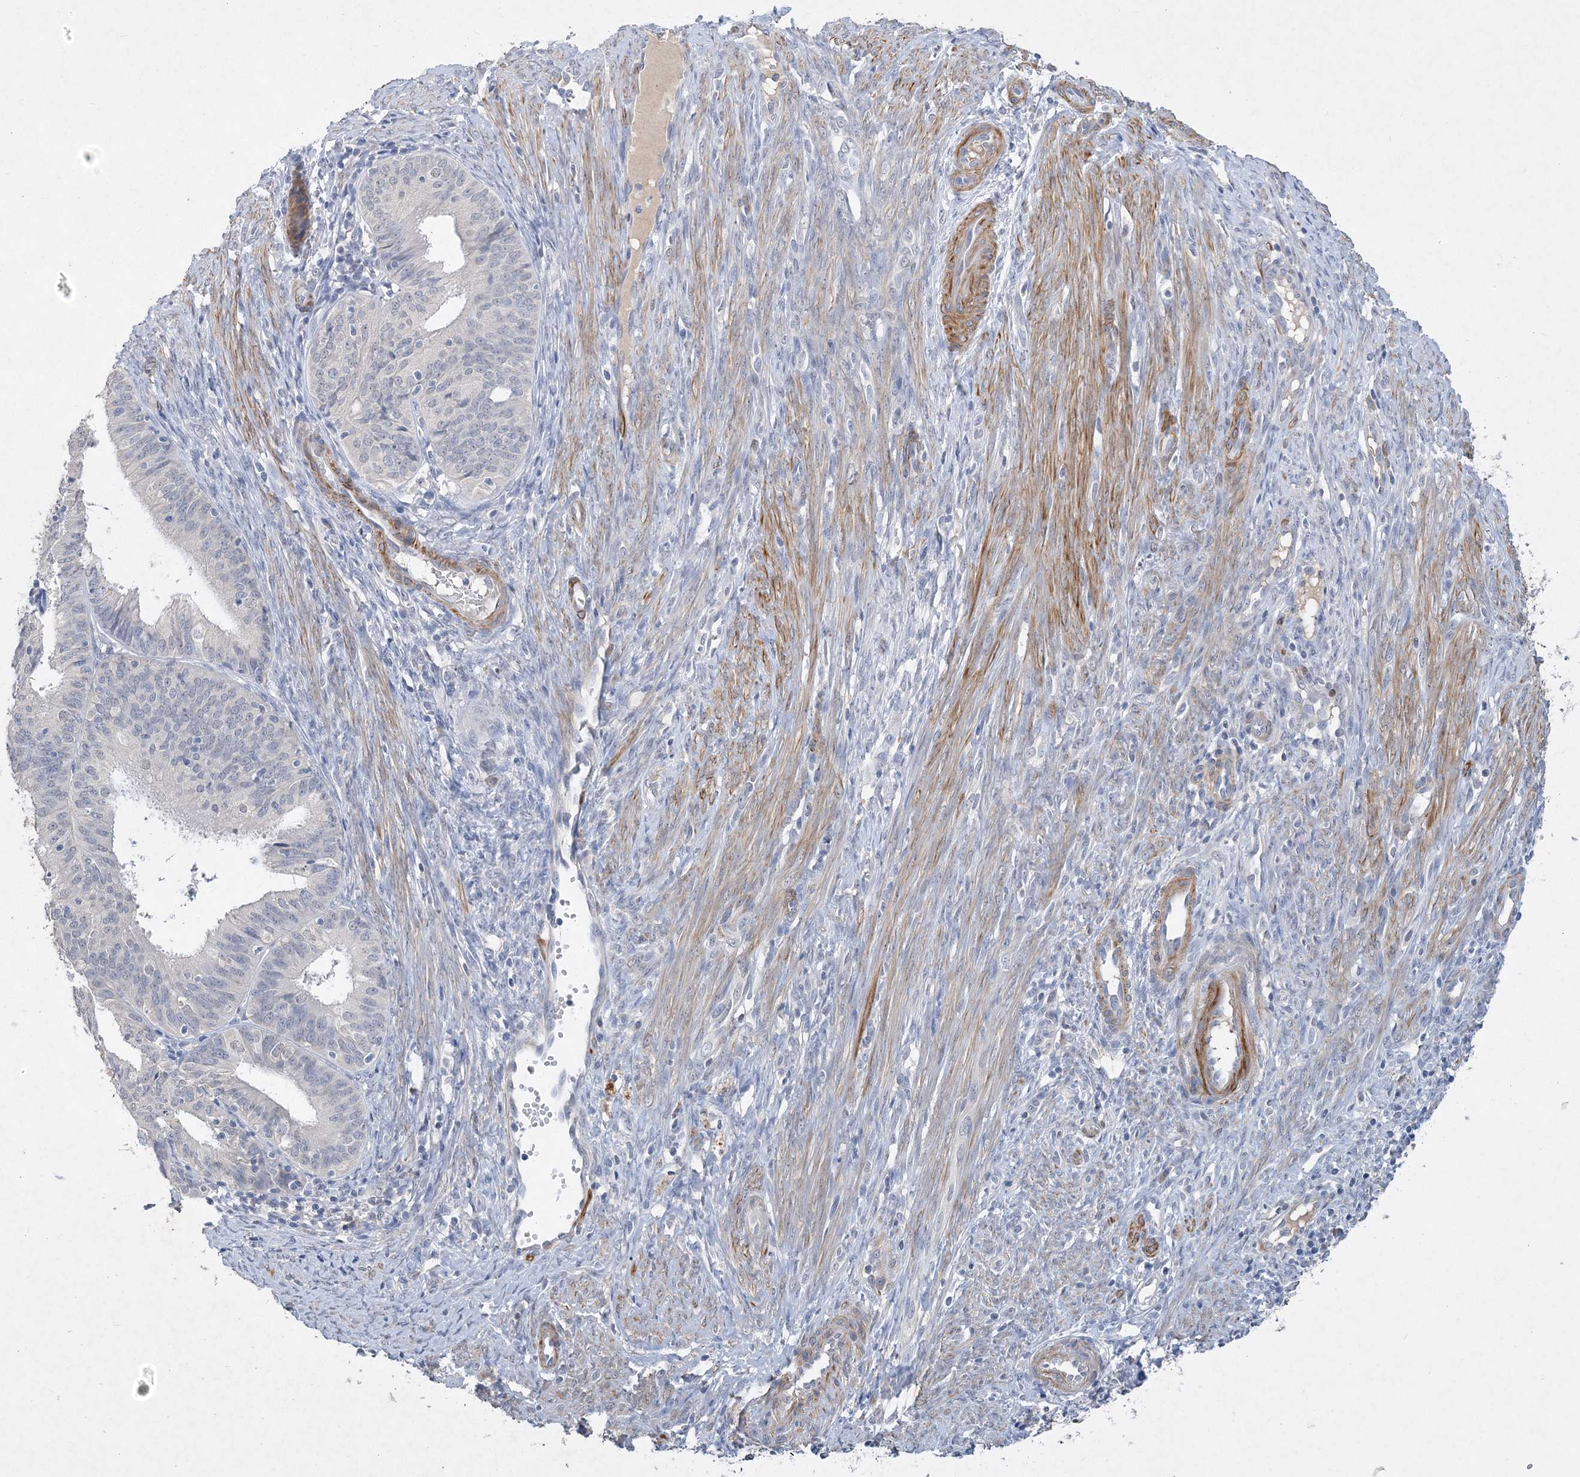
{"staining": {"intensity": "negative", "quantity": "none", "location": "none"}, "tissue": "endometrial cancer", "cell_type": "Tumor cells", "image_type": "cancer", "snomed": [{"axis": "morphology", "description": "Adenocarcinoma, NOS"}, {"axis": "topography", "description": "Endometrium"}], "caption": "DAB (3,3'-diaminobenzidine) immunohistochemical staining of human adenocarcinoma (endometrial) demonstrates no significant staining in tumor cells.", "gene": "C11orf58", "patient": {"sex": "female", "age": 51}}